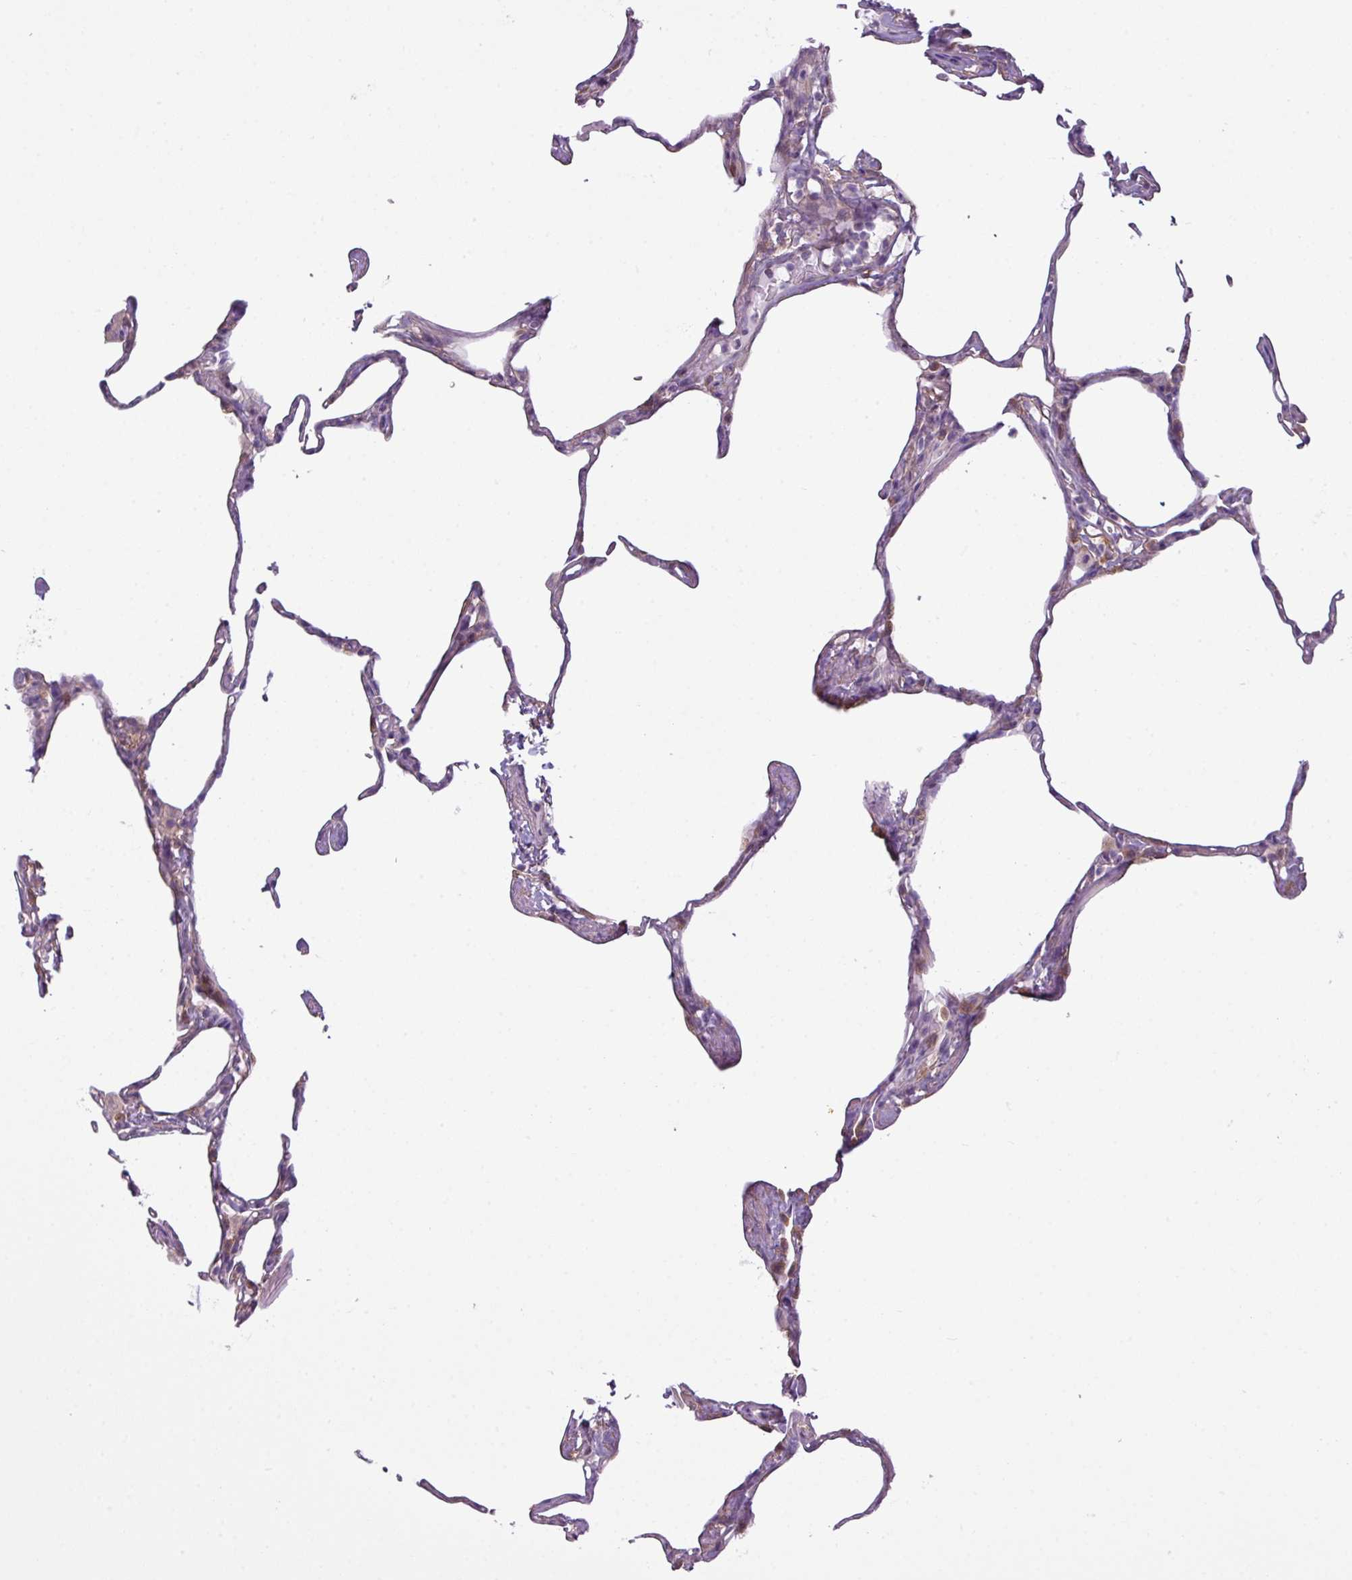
{"staining": {"intensity": "weak", "quantity": "<25%", "location": "cytoplasmic/membranous"}, "tissue": "lung", "cell_type": "Alveolar cells", "image_type": "normal", "snomed": [{"axis": "morphology", "description": "Normal tissue, NOS"}, {"axis": "topography", "description": "Lung"}], "caption": "IHC image of normal lung: human lung stained with DAB (3,3'-diaminobenzidine) demonstrates no significant protein expression in alveolar cells.", "gene": "CAMK2A", "patient": {"sex": "male", "age": 65}}